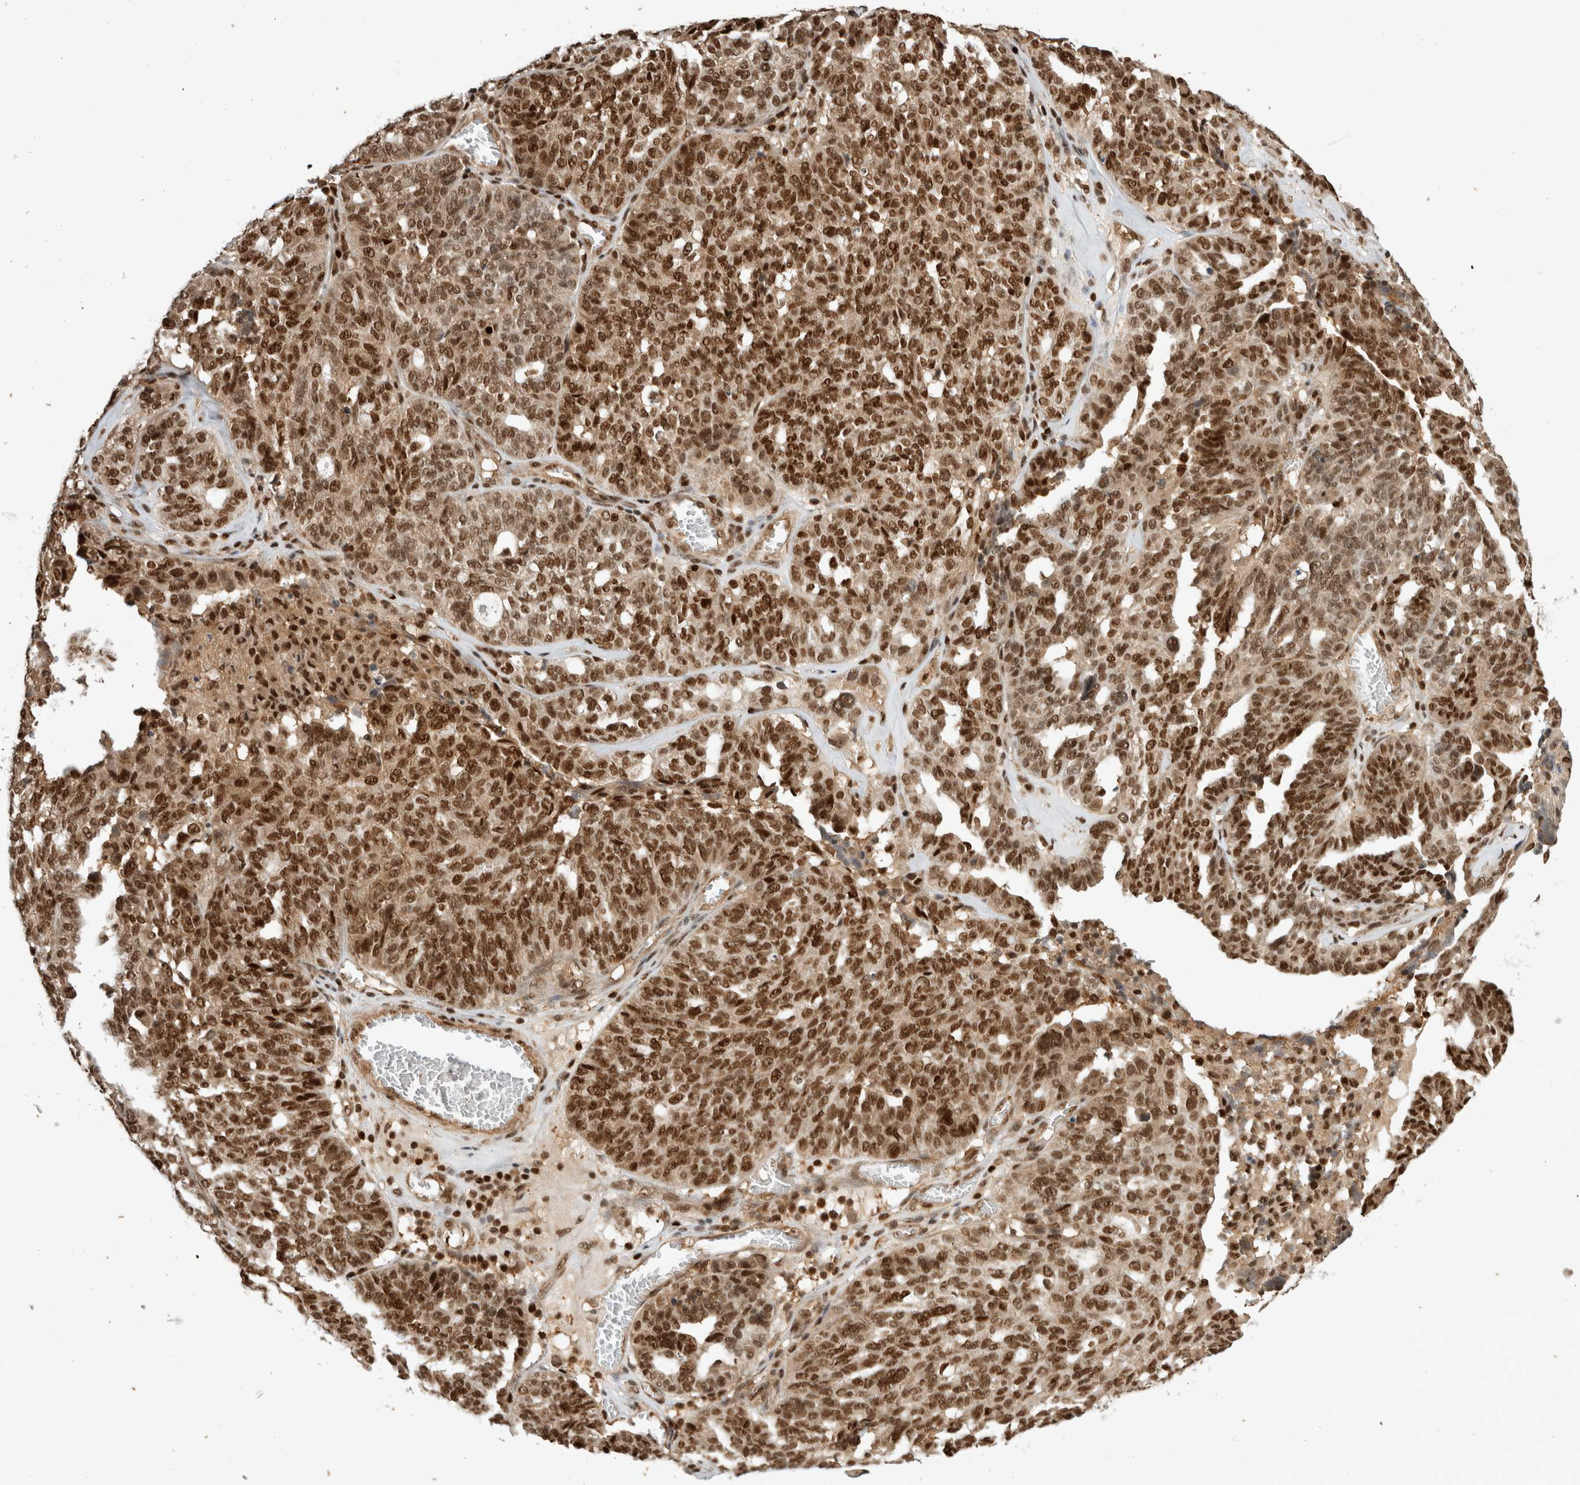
{"staining": {"intensity": "strong", "quantity": ">75%", "location": "nuclear"}, "tissue": "ovarian cancer", "cell_type": "Tumor cells", "image_type": "cancer", "snomed": [{"axis": "morphology", "description": "Cystadenocarcinoma, serous, NOS"}, {"axis": "topography", "description": "Ovary"}], "caption": "Ovarian cancer (serous cystadenocarcinoma) stained with a protein marker displays strong staining in tumor cells.", "gene": "SNRNP40", "patient": {"sex": "female", "age": 59}}